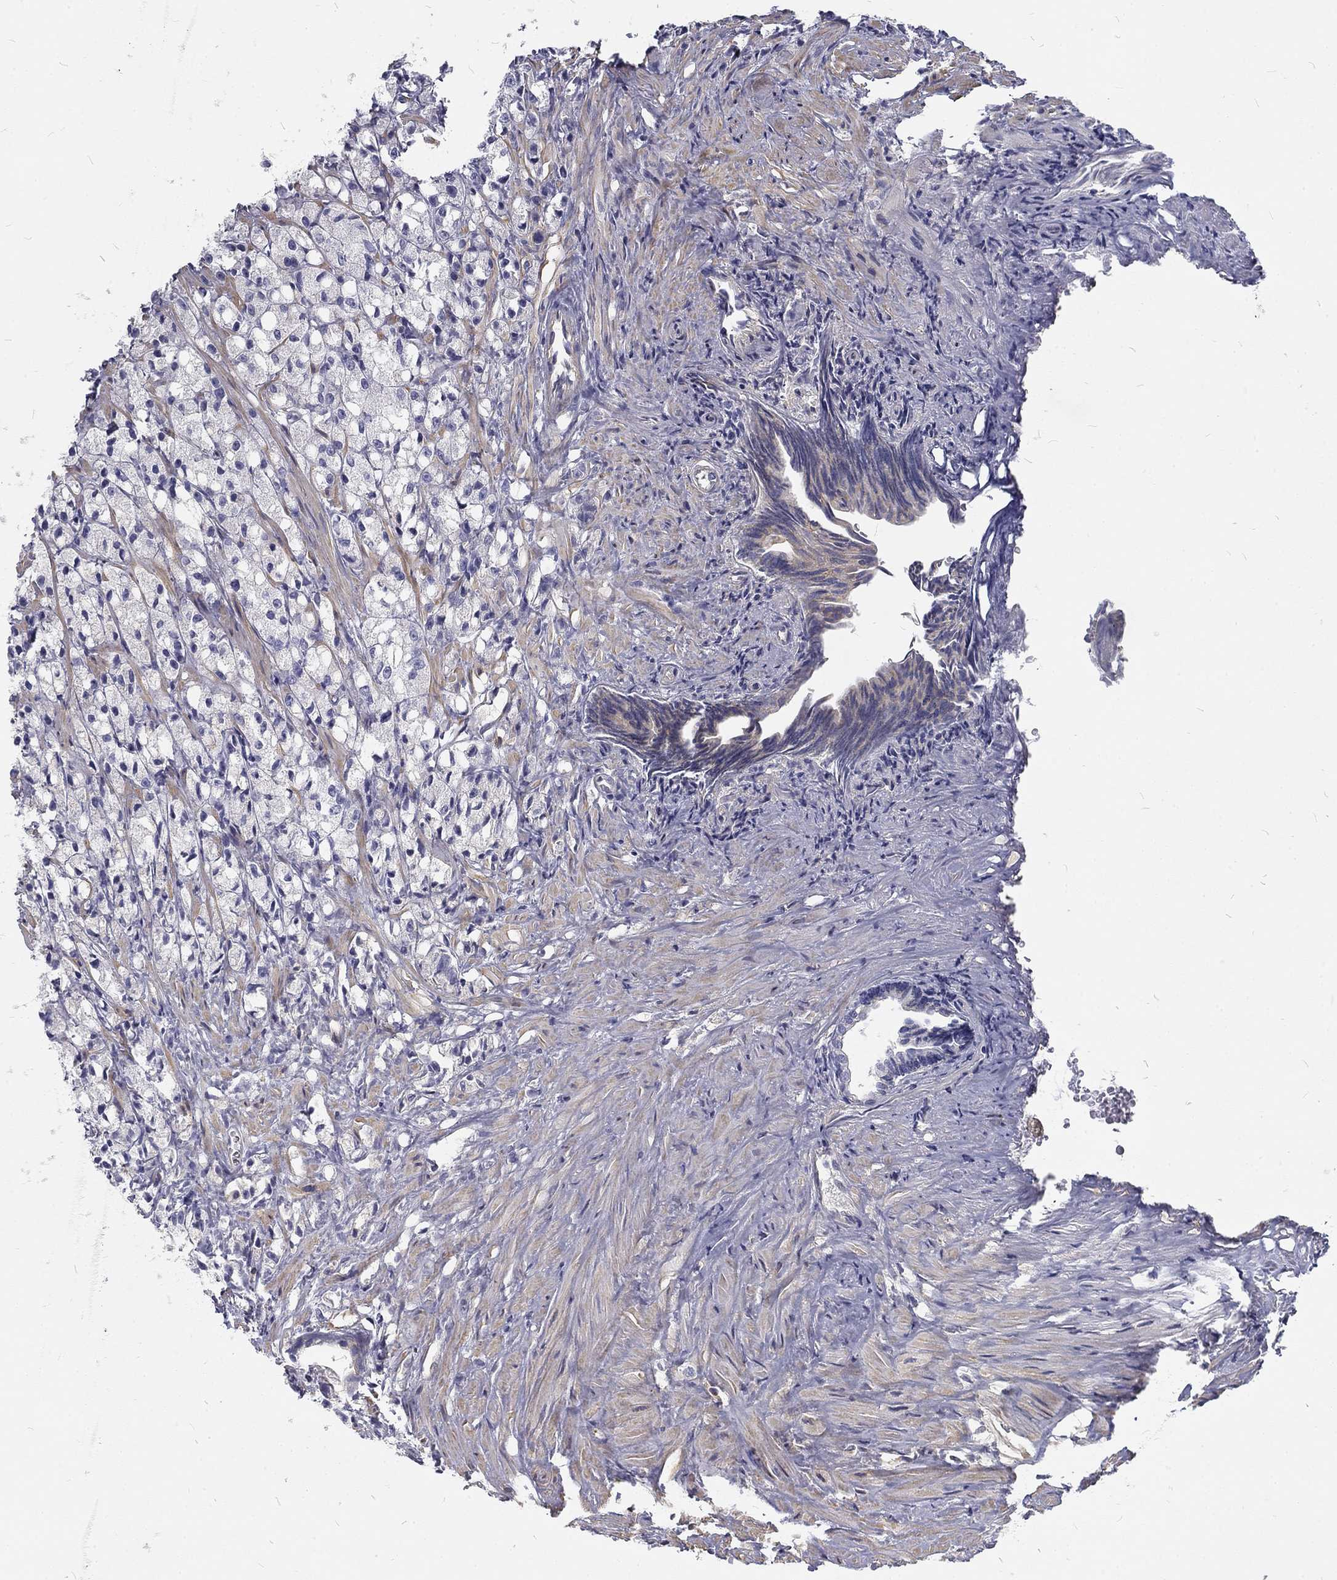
{"staining": {"intensity": "negative", "quantity": "none", "location": "none"}, "tissue": "prostate cancer", "cell_type": "Tumor cells", "image_type": "cancer", "snomed": [{"axis": "morphology", "description": "Adenocarcinoma, High grade"}, {"axis": "topography", "description": "Prostate"}], "caption": "Prostate cancer was stained to show a protein in brown. There is no significant expression in tumor cells.", "gene": "MTMR11", "patient": {"sex": "male", "age": 75}}